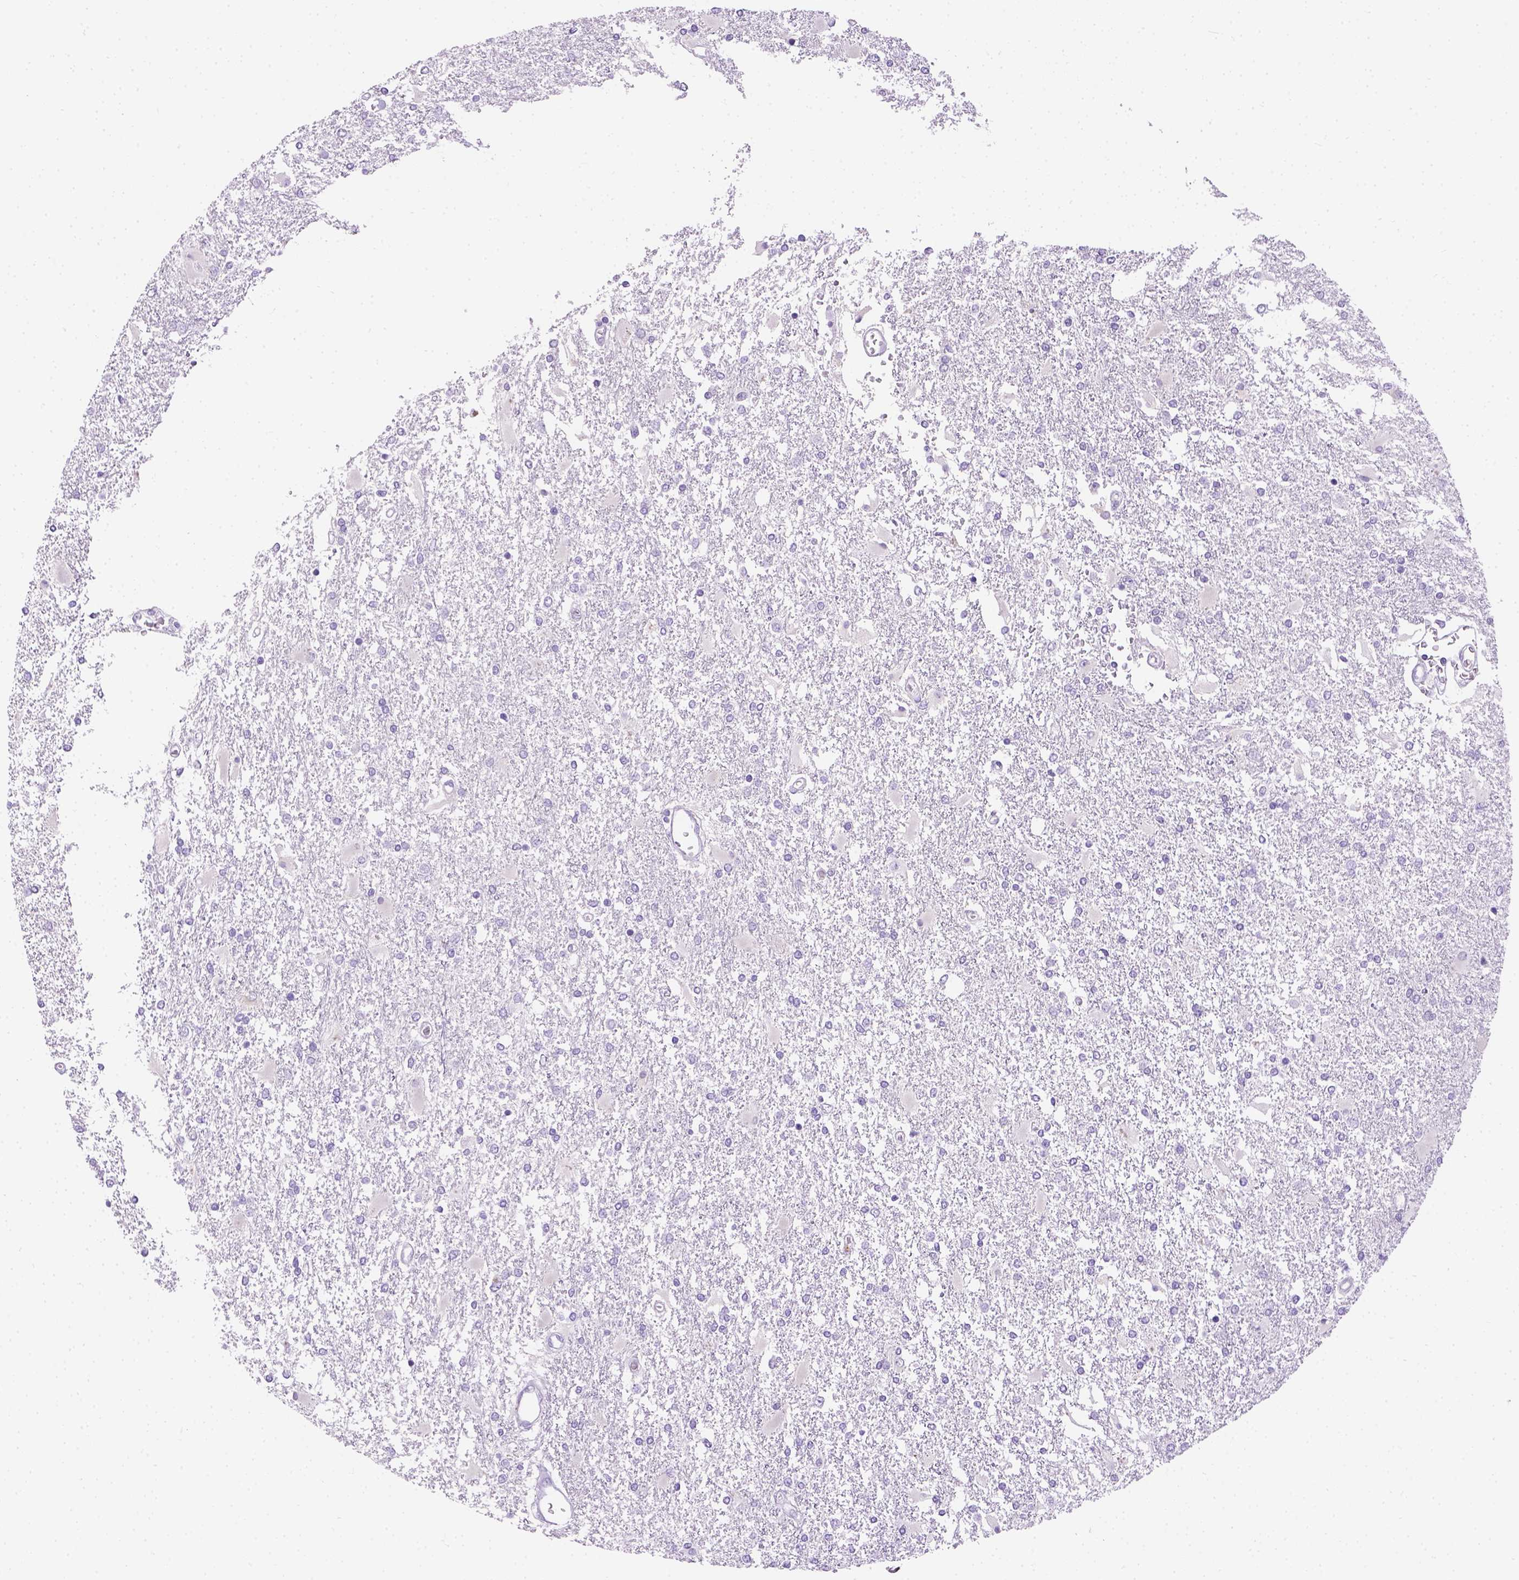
{"staining": {"intensity": "negative", "quantity": "none", "location": "none"}, "tissue": "glioma", "cell_type": "Tumor cells", "image_type": "cancer", "snomed": [{"axis": "morphology", "description": "Glioma, malignant, High grade"}, {"axis": "topography", "description": "Cerebral cortex"}], "caption": "Immunohistochemistry of malignant high-grade glioma displays no positivity in tumor cells. (DAB immunohistochemistry (IHC) with hematoxylin counter stain).", "gene": "TMEM38A", "patient": {"sex": "male", "age": 79}}